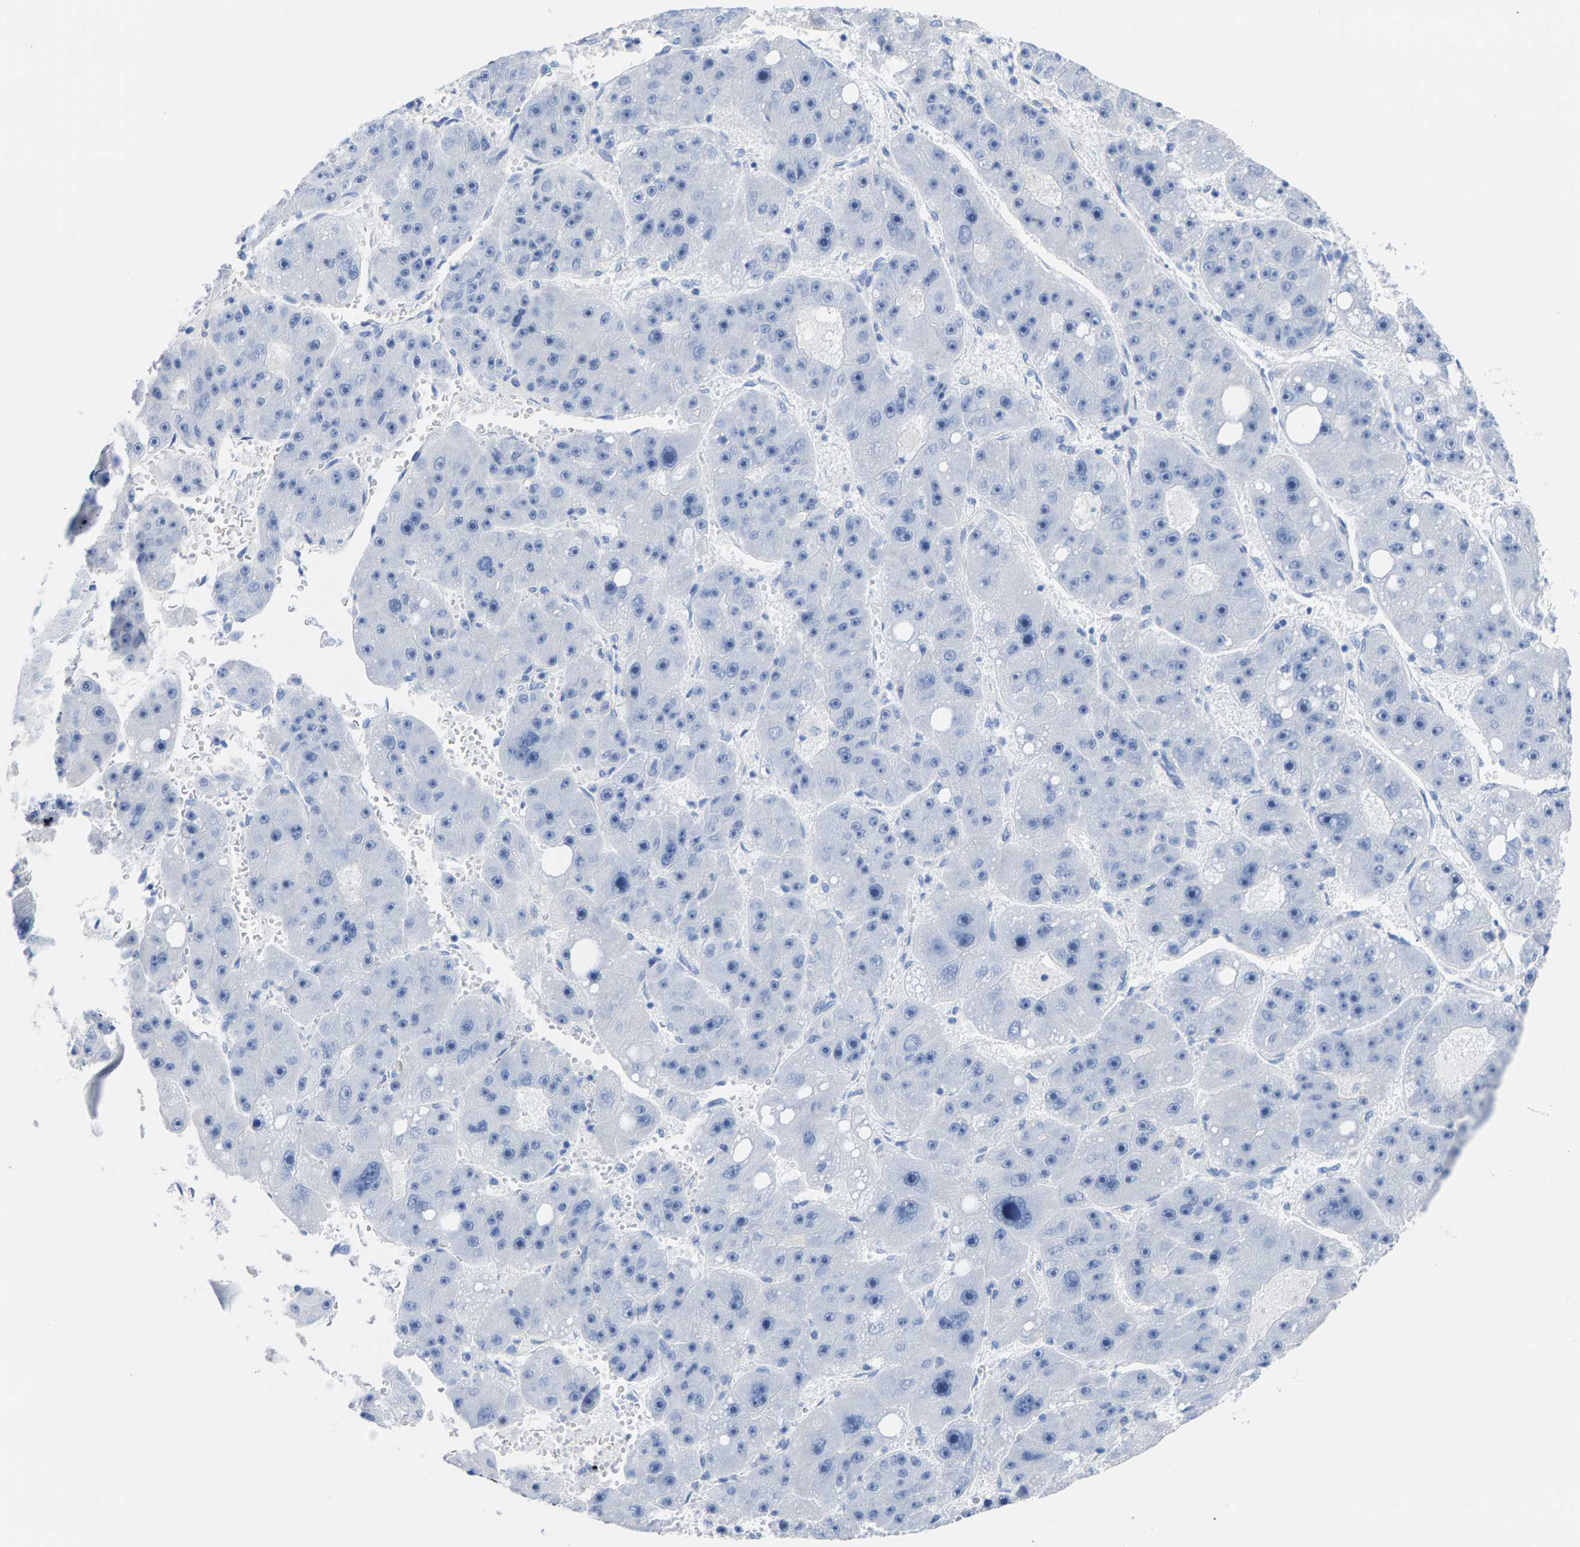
{"staining": {"intensity": "negative", "quantity": "none", "location": "none"}, "tissue": "liver cancer", "cell_type": "Tumor cells", "image_type": "cancer", "snomed": [{"axis": "morphology", "description": "Carcinoma, Hepatocellular, NOS"}, {"axis": "topography", "description": "Liver"}], "caption": "High magnification brightfield microscopy of liver cancer stained with DAB (brown) and counterstained with hematoxylin (blue): tumor cells show no significant staining.", "gene": "CPA1", "patient": {"sex": "female", "age": 61}}